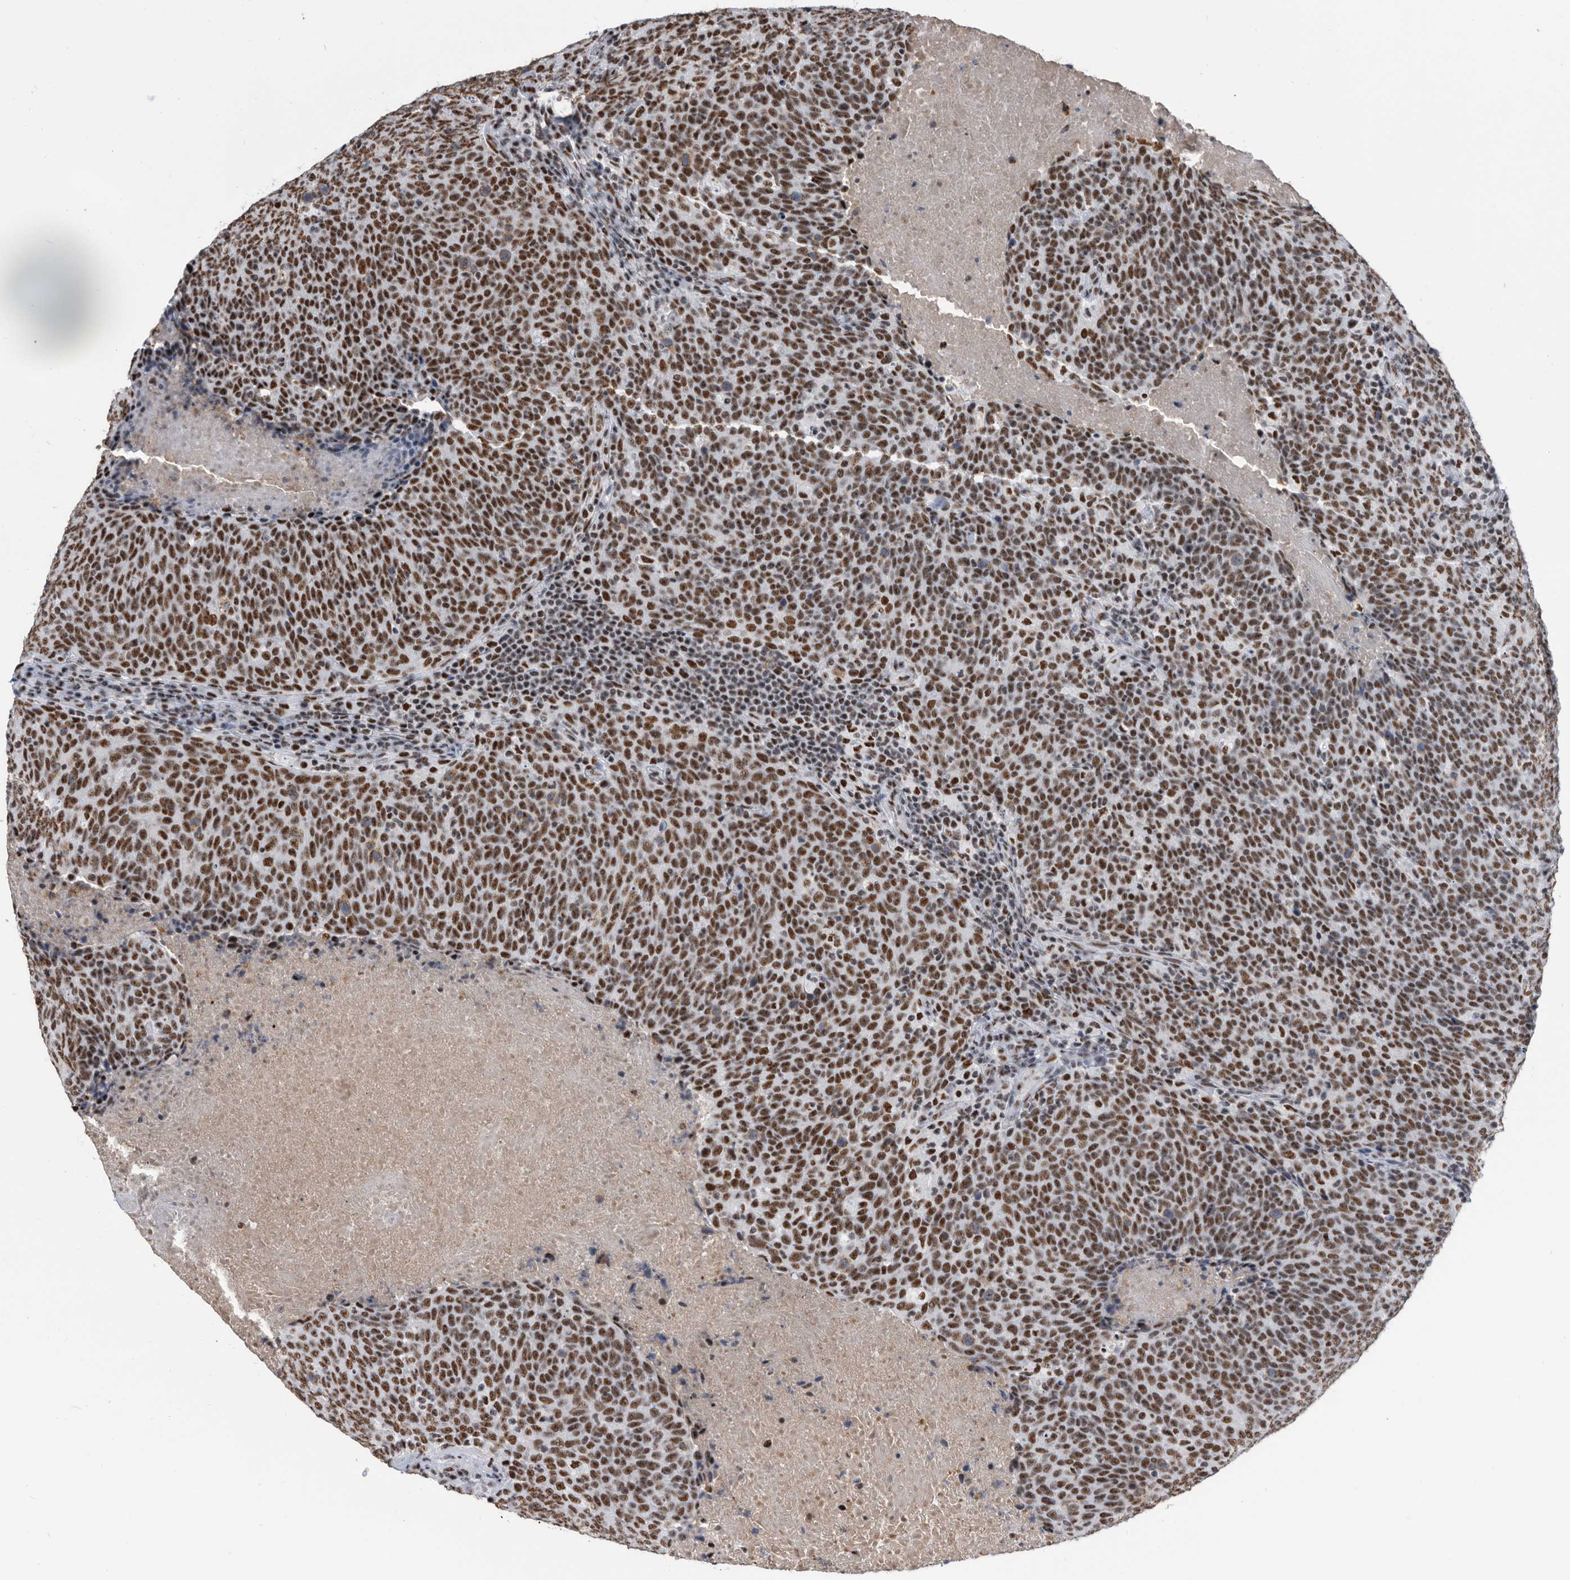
{"staining": {"intensity": "strong", "quantity": ">75%", "location": "nuclear"}, "tissue": "head and neck cancer", "cell_type": "Tumor cells", "image_type": "cancer", "snomed": [{"axis": "morphology", "description": "Squamous cell carcinoma, NOS"}, {"axis": "morphology", "description": "Squamous cell carcinoma, metastatic, NOS"}, {"axis": "topography", "description": "Lymph node"}, {"axis": "topography", "description": "Head-Neck"}], "caption": "The photomicrograph exhibits immunohistochemical staining of head and neck cancer. There is strong nuclear staining is appreciated in about >75% of tumor cells. (brown staining indicates protein expression, while blue staining denotes nuclei).", "gene": "SF3A1", "patient": {"sex": "male", "age": 62}}